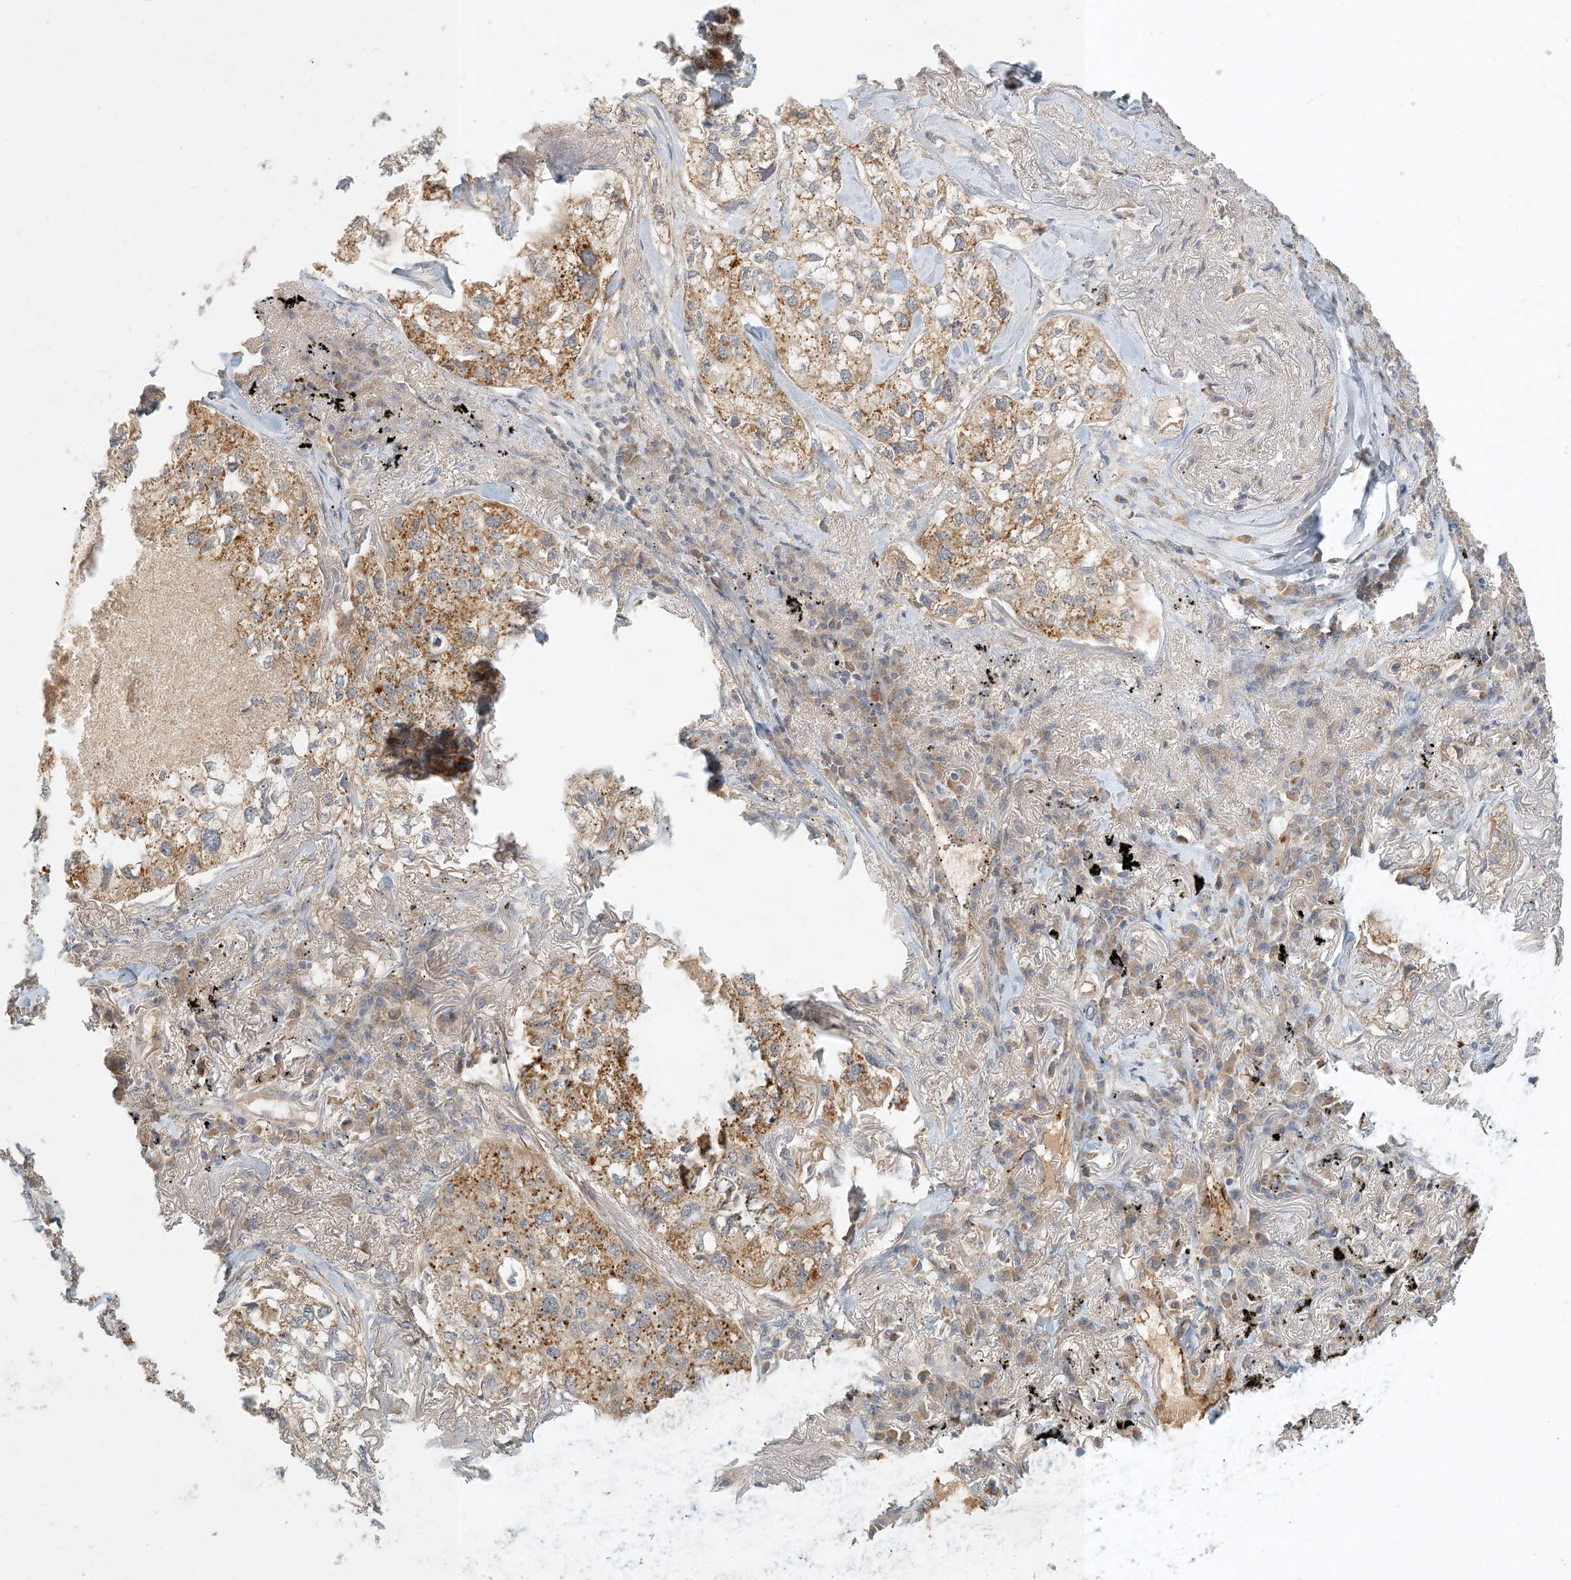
{"staining": {"intensity": "moderate", "quantity": ">75%", "location": "cytoplasmic/membranous"}, "tissue": "lung cancer", "cell_type": "Tumor cells", "image_type": "cancer", "snomed": [{"axis": "morphology", "description": "Adenocarcinoma, NOS"}, {"axis": "topography", "description": "Lung"}], "caption": "Protein staining of adenocarcinoma (lung) tissue exhibits moderate cytoplasmic/membranous expression in approximately >75% of tumor cells.", "gene": "ZBTB3", "patient": {"sex": "male", "age": 65}}